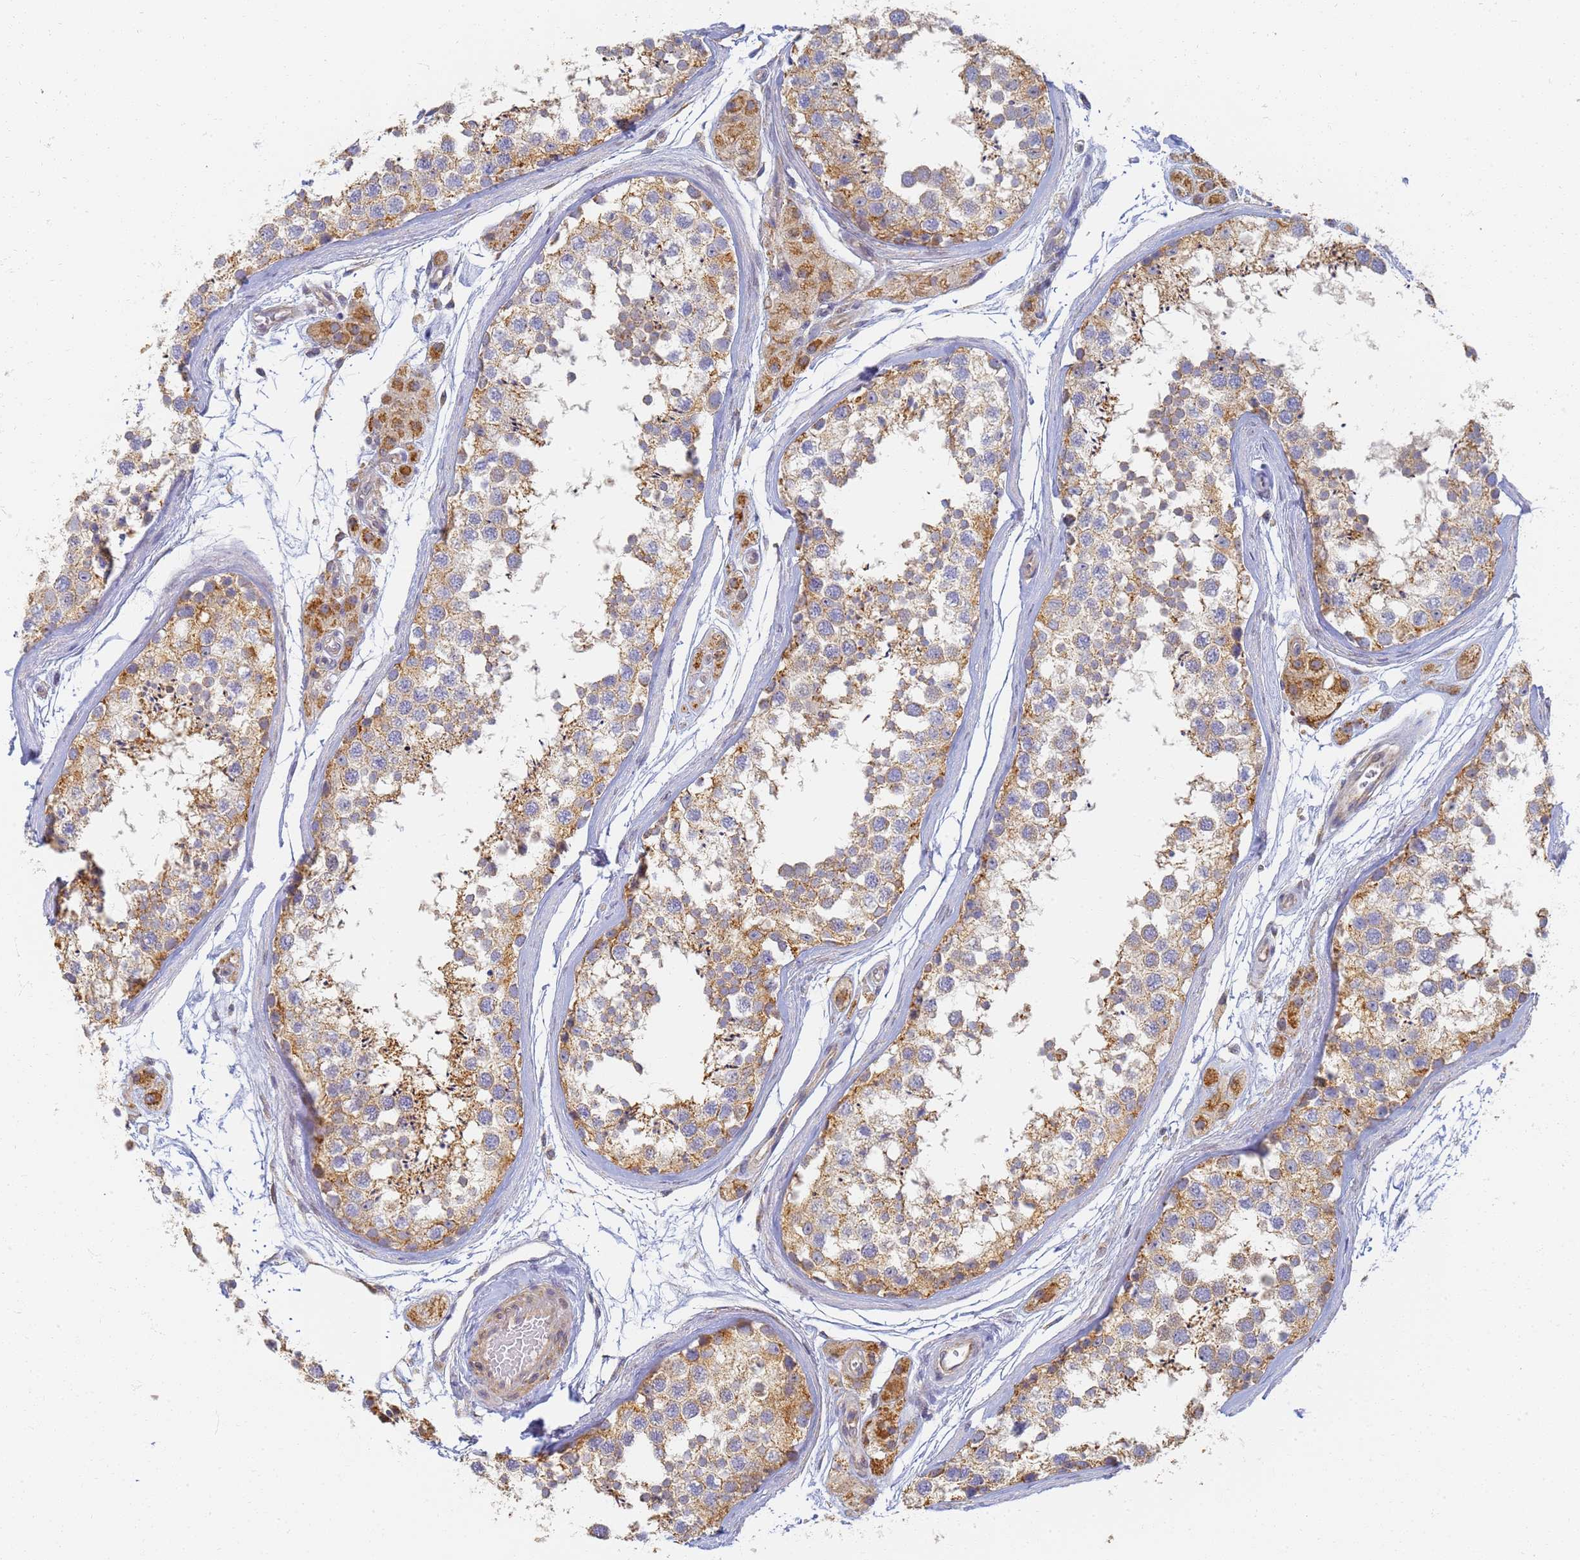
{"staining": {"intensity": "moderate", "quantity": "25%-75%", "location": "cytoplasmic/membranous"}, "tissue": "testis", "cell_type": "Cells in seminiferous ducts", "image_type": "normal", "snomed": [{"axis": "morphology", "description": "Normal tissue, NOS"}, {"axis": "topography", "description": "Testis"}], "caption": "Immunohistochemical staining of benign human testis exhibits moderate cytoplasmic/membranous protein positivity in approximately 25%-75% of cells in seminiferous ducts.", "gene": "UTP23", "patient": {"sex": "male", "age": 56}}